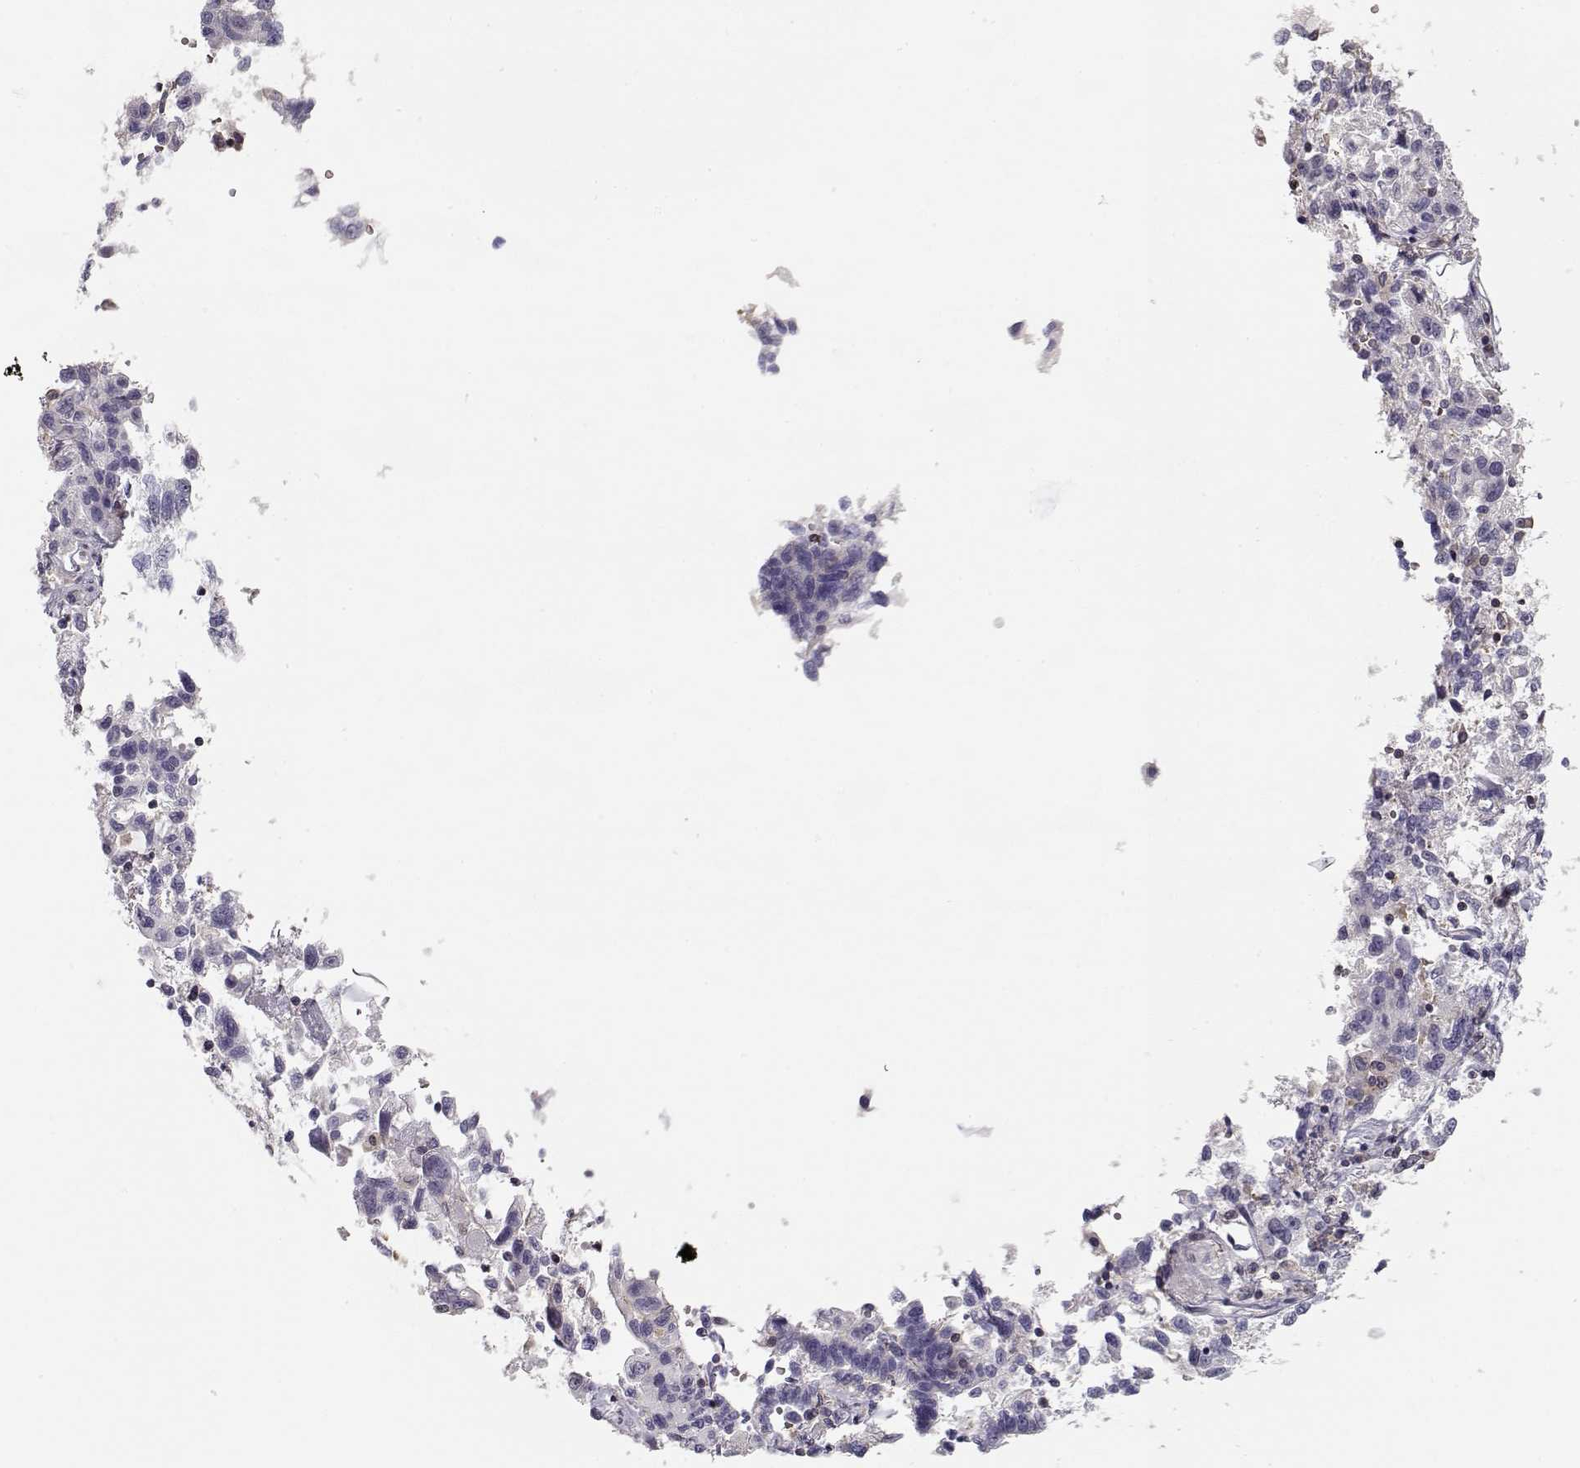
{"staining": {"intensity": "negative", "quantity": "none", "location": "none"}, "tissue": "liver cancer", "cell_type": "Tumor cells", "image_type": "cancer", "snomed": [{"axis": "morphology", "description": "Adenocarcinoma, NOS"}, {"axis": "morphology", "description": "Cholangiocarcinoma"}, {"axis": "topography", "description": "Liver"}], "caption": "Image shows no significant protein positivity in tumor cells of liver cancer (cholangiocarcinoma). (Brightfield microscopy of DAB (3,3'-diaminobenzidine) immunohistochemistry at high magnification).", "gene": "VAV1", "patient": {"sex": "male", "age": 64}}